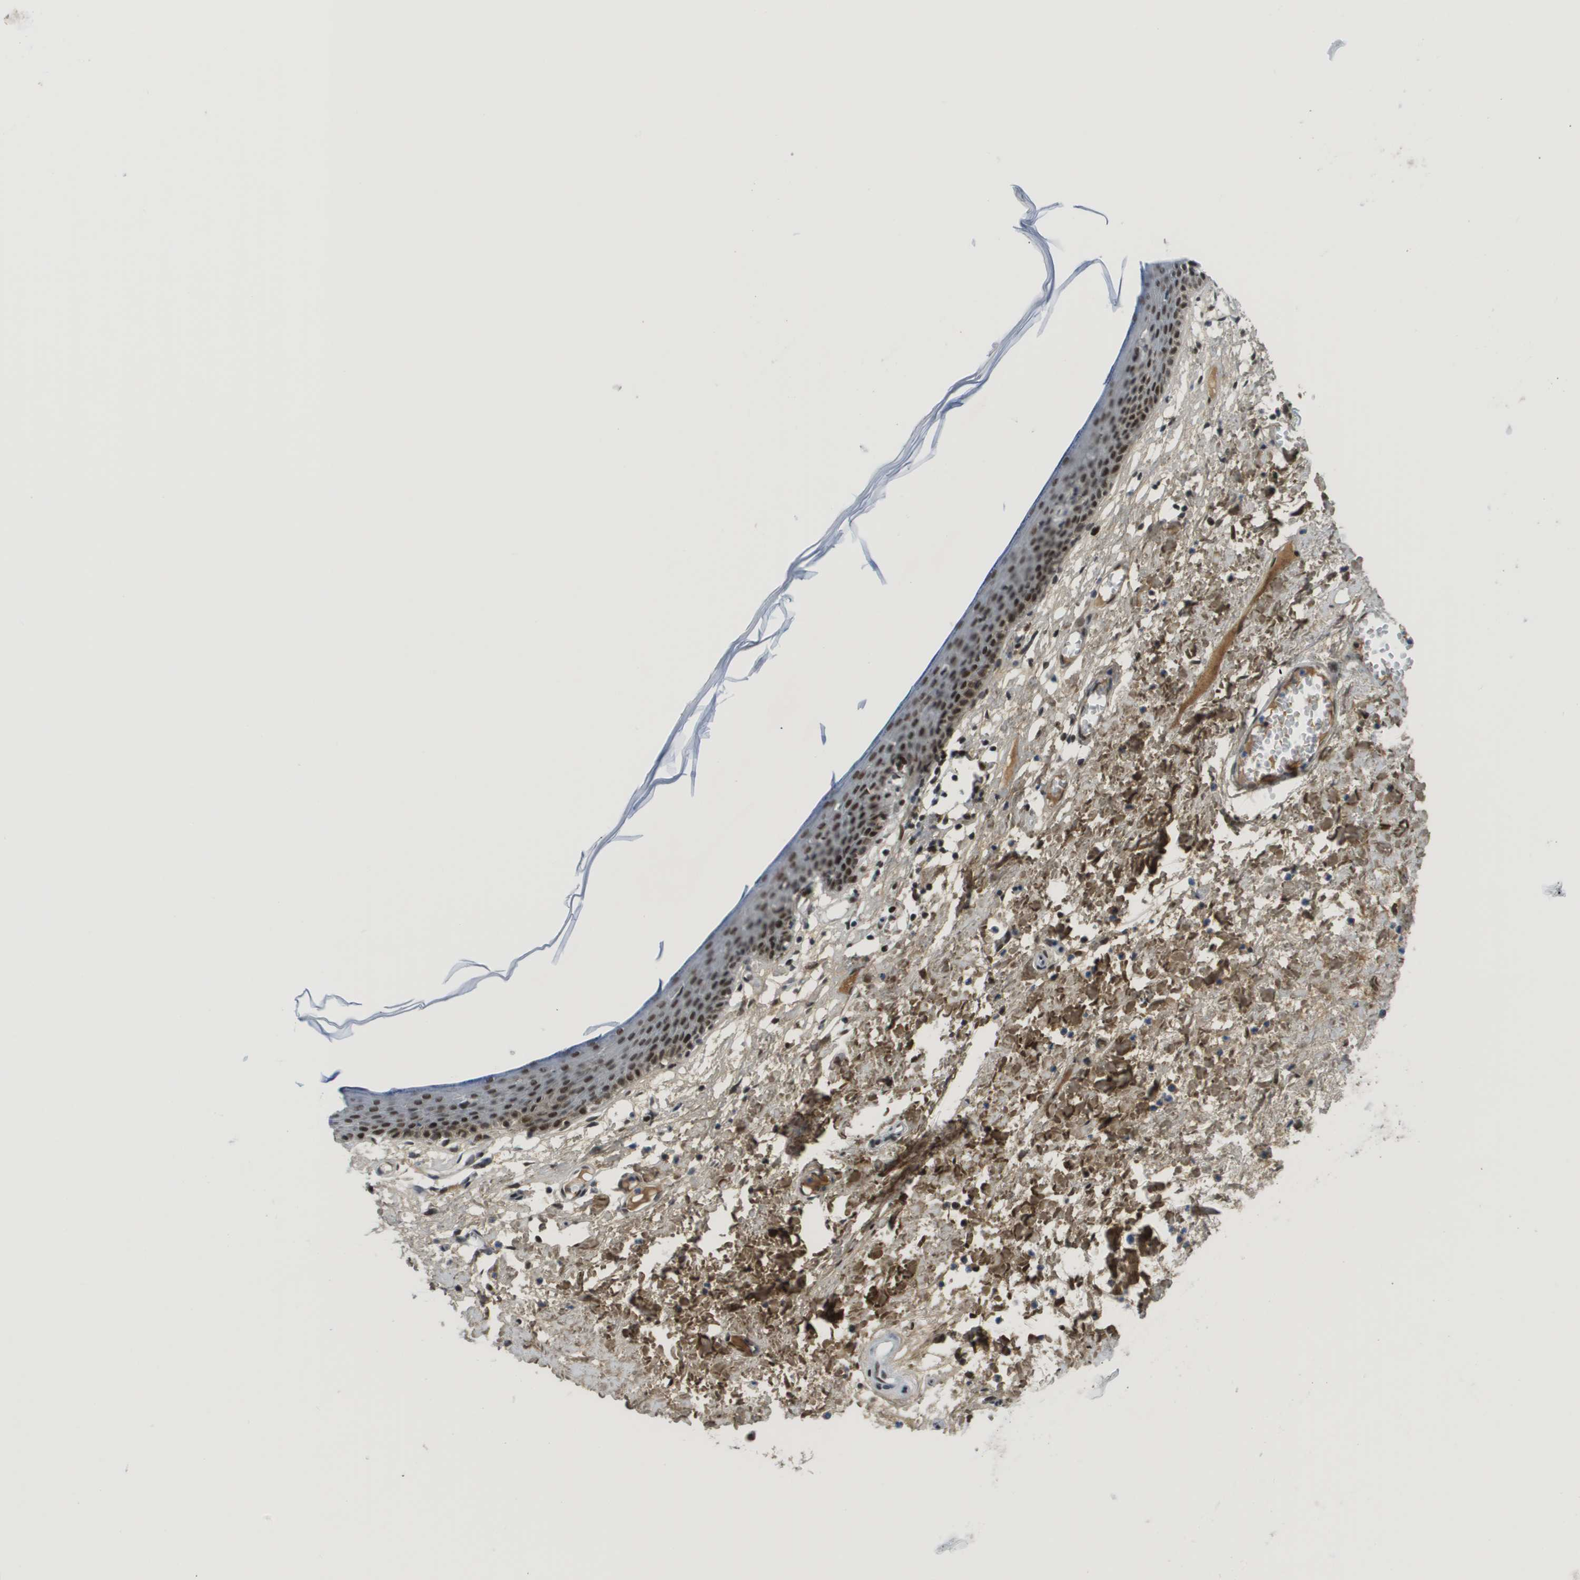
{"staining": {"intensity": "strong", "quantity": ">75%", "location": "nuclear"}, "tissue": "skin", "cell_type": "Epidermal cells", "image_type": "normal", "snomed": [{"axis": "morphology", "description": "Normal tissue, NOS"}, {"axis": "topography", "description": "Vulva"}], "caption": "Strong nuclear positivity is seen in about >75% of epidermal cells in benign skin.", "gene": "SMARCAD1", "patient": {"sex": "female", "age": 54}}